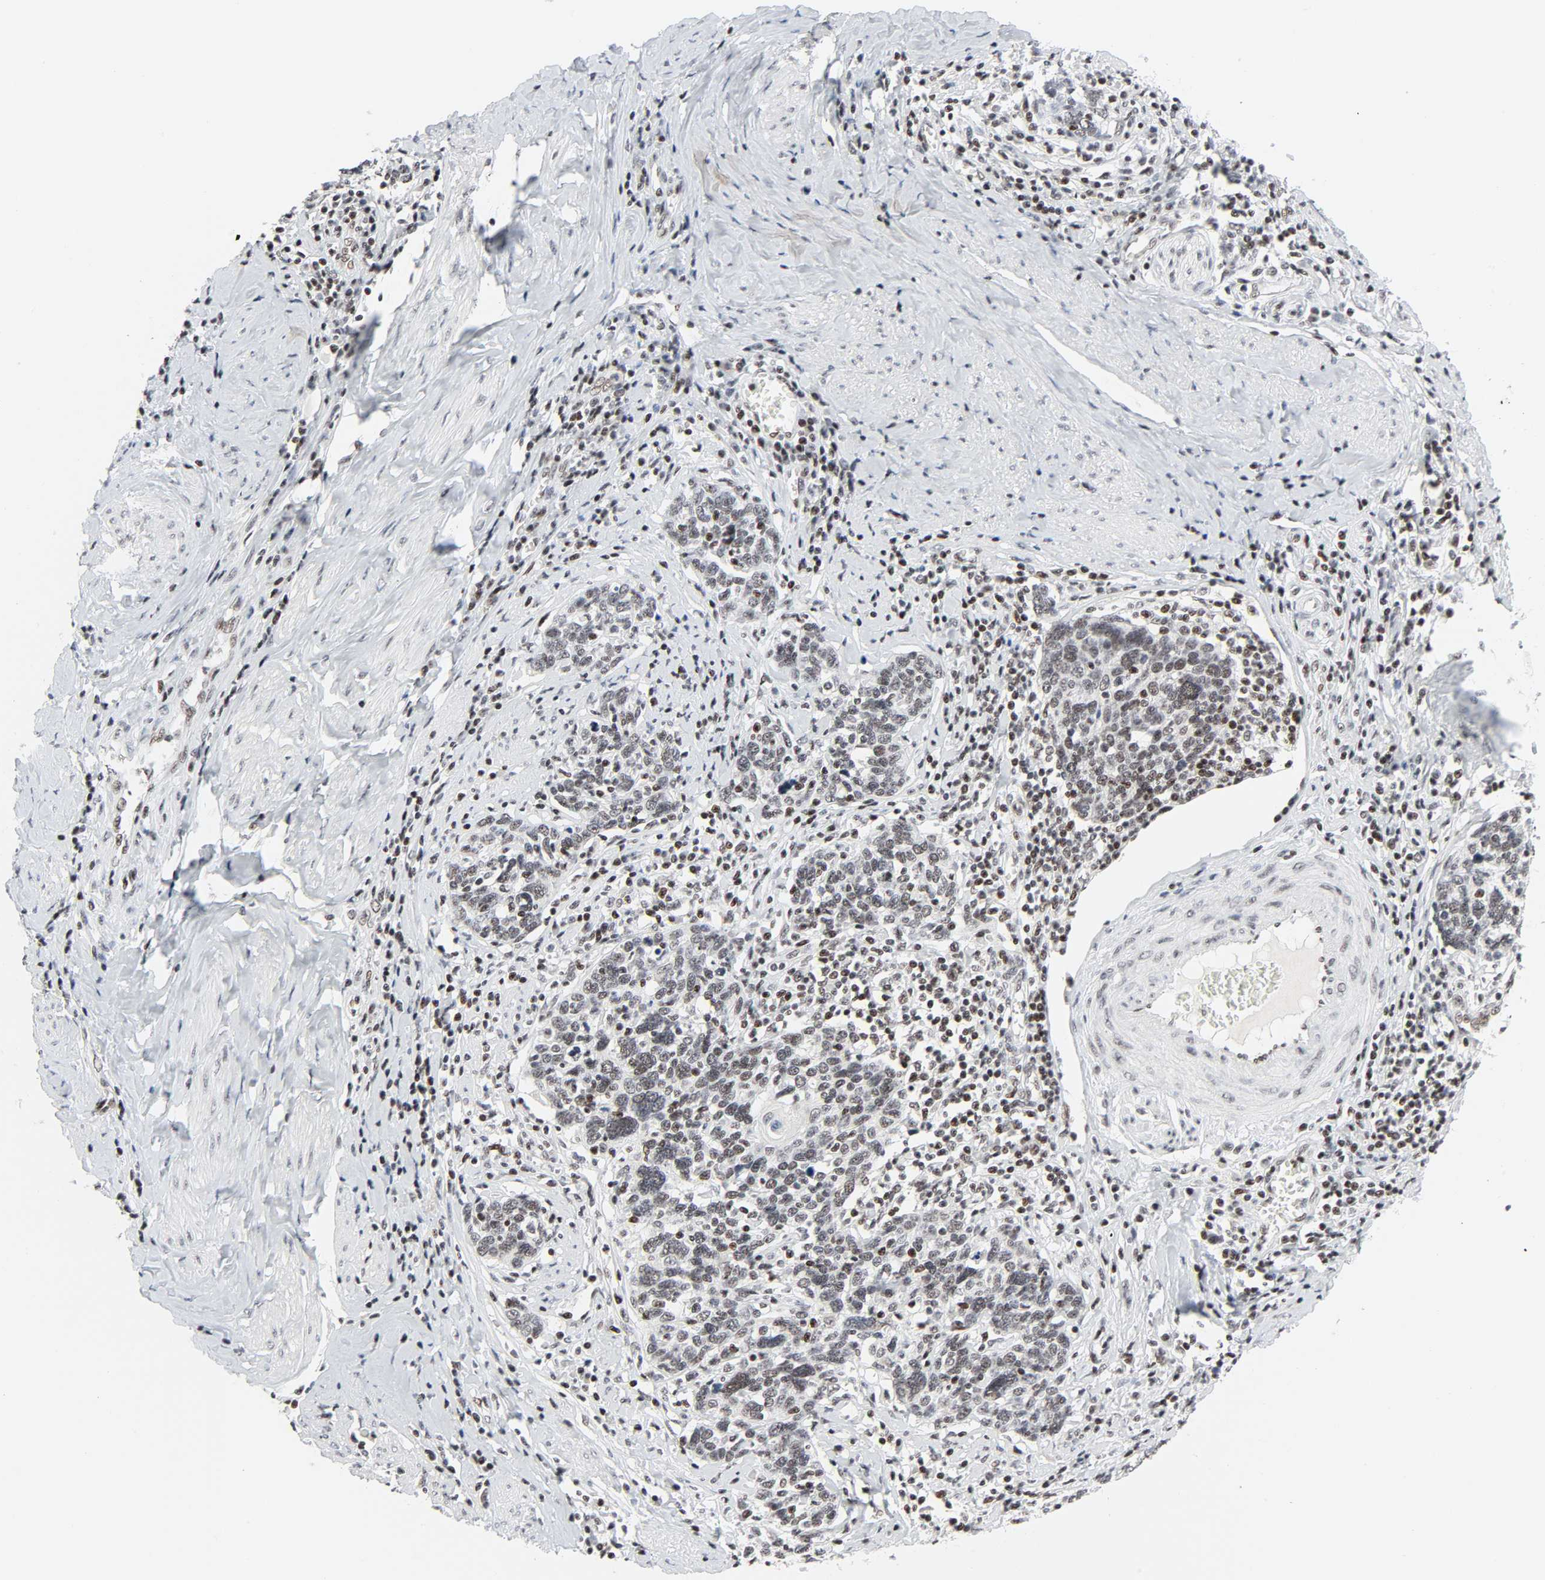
{"staining": {"intensity": "weak", "quantity": "25%-75%", "location": "nuclear"}, "tissue": "cervical cancer", "cell_type": "Tumor cells", "image_type": "cancer", "snomed": [{"axis": "morphology", "description": "Squamous cell carcinoma, NOS"}, {"axis": "topography", "description": "Cervix"}], "caption": "Immunohistochemistry staining of cervical squamous cell carcinoma, which exhibits low levels of weak nuclear expression in about 25%-75% of tumor cells indicating weak nuclear protein positivity. The staining was performed using DAB (3,3'-diaminobenzidine) (brown) for protein detection and nuclei were counterstained in hematoxylin (blue).", "gene": "GABPA", "patient": {"sex": "female", "age": 53}}